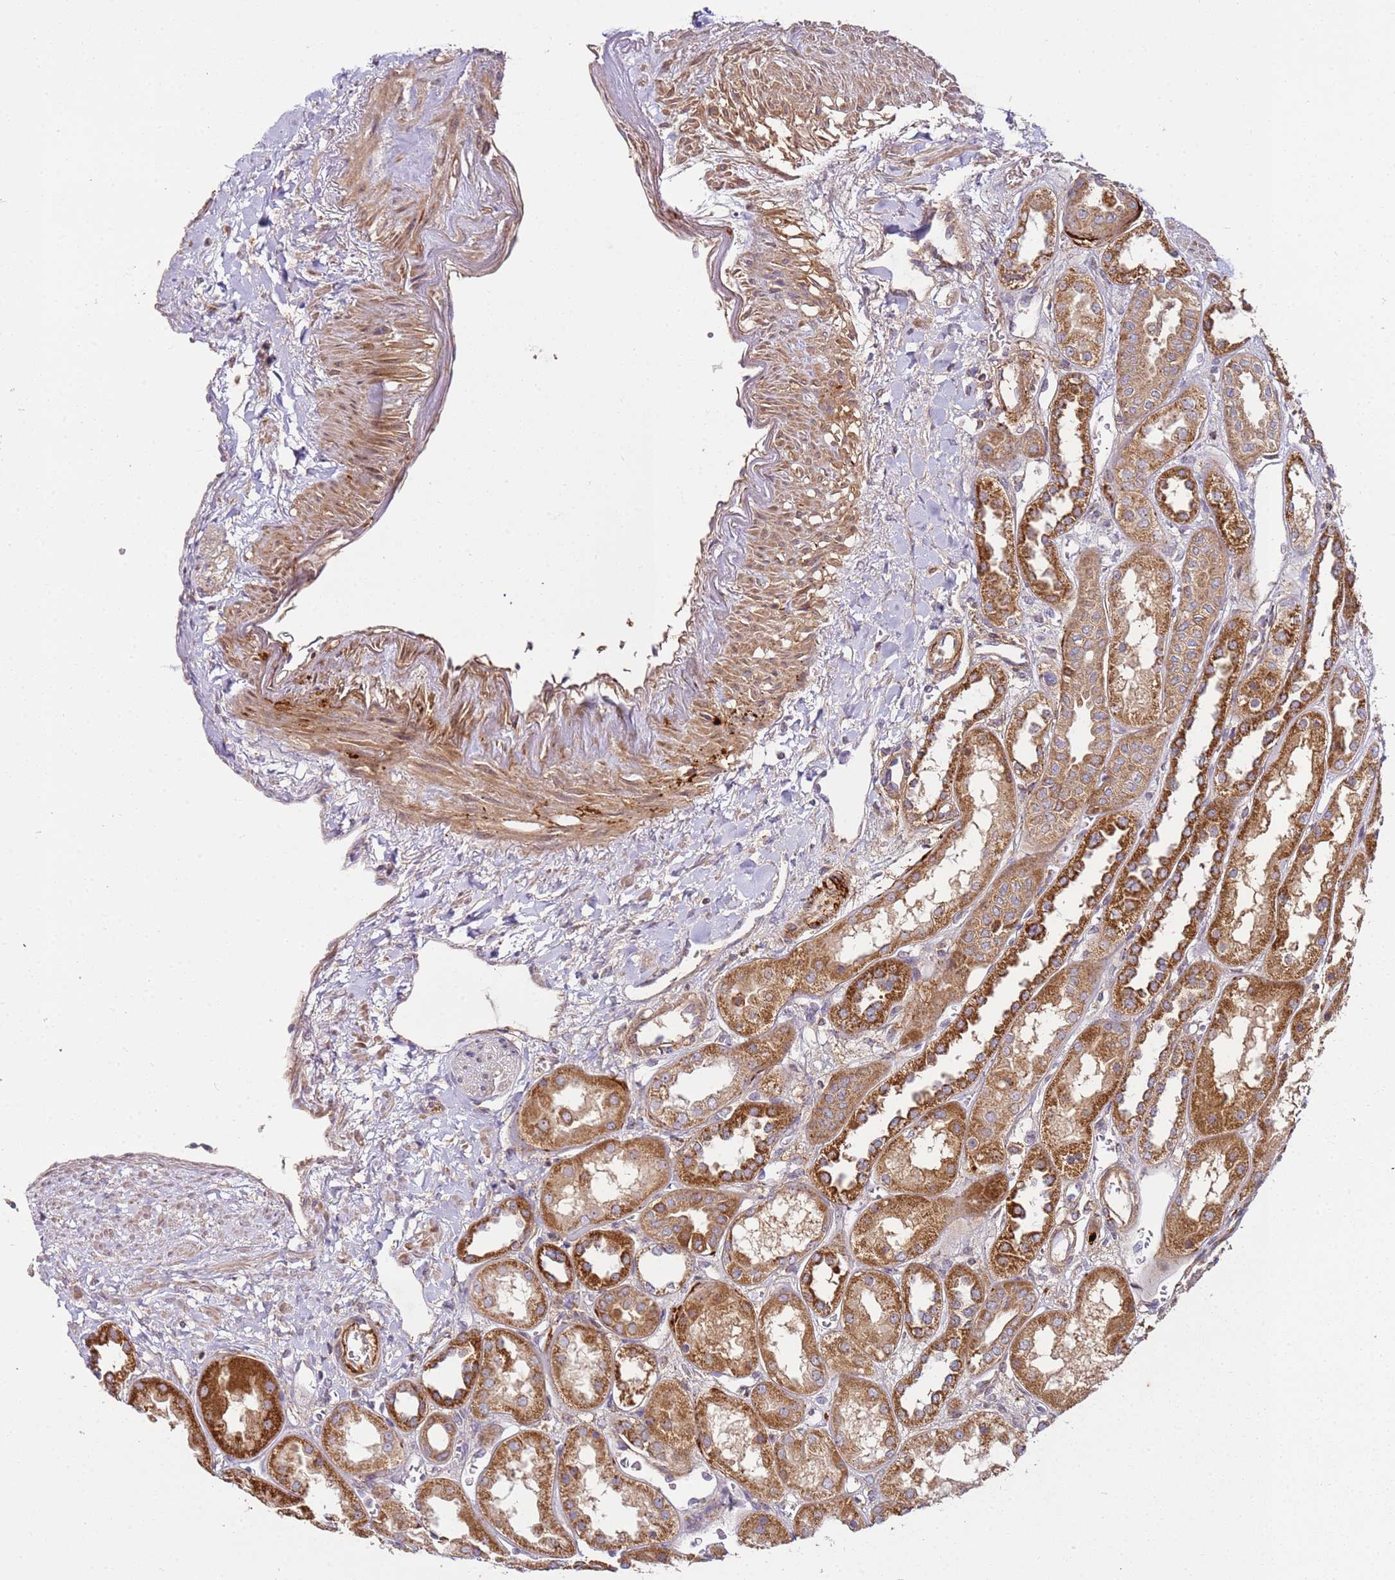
{"staining": {"intensity": "weak", "quantity": ">75%", "location": "cytoplasmic/membranous"}, "tissue": "kidney", "cell_type": "Cells in glomeruli", "image_type": "normal", "snomed": [{"axis": "morphology", "description": "Normal tissue, NOS"}, {"axis": "topography", "description": "Kidney"}], "caption": "Protein expression analysis of normal kidney shows weak cytoplasmic/membranous expression in approximately >75% of cells in glomeruli. Using DAB (3,3'-diaminobenzidine) (brown) and hematoxylin (blue) stains, captured at high magnification using brightfield microscopy.", "gene": "KRTAP21", "patient": {"sex": "male", "age": 70}}